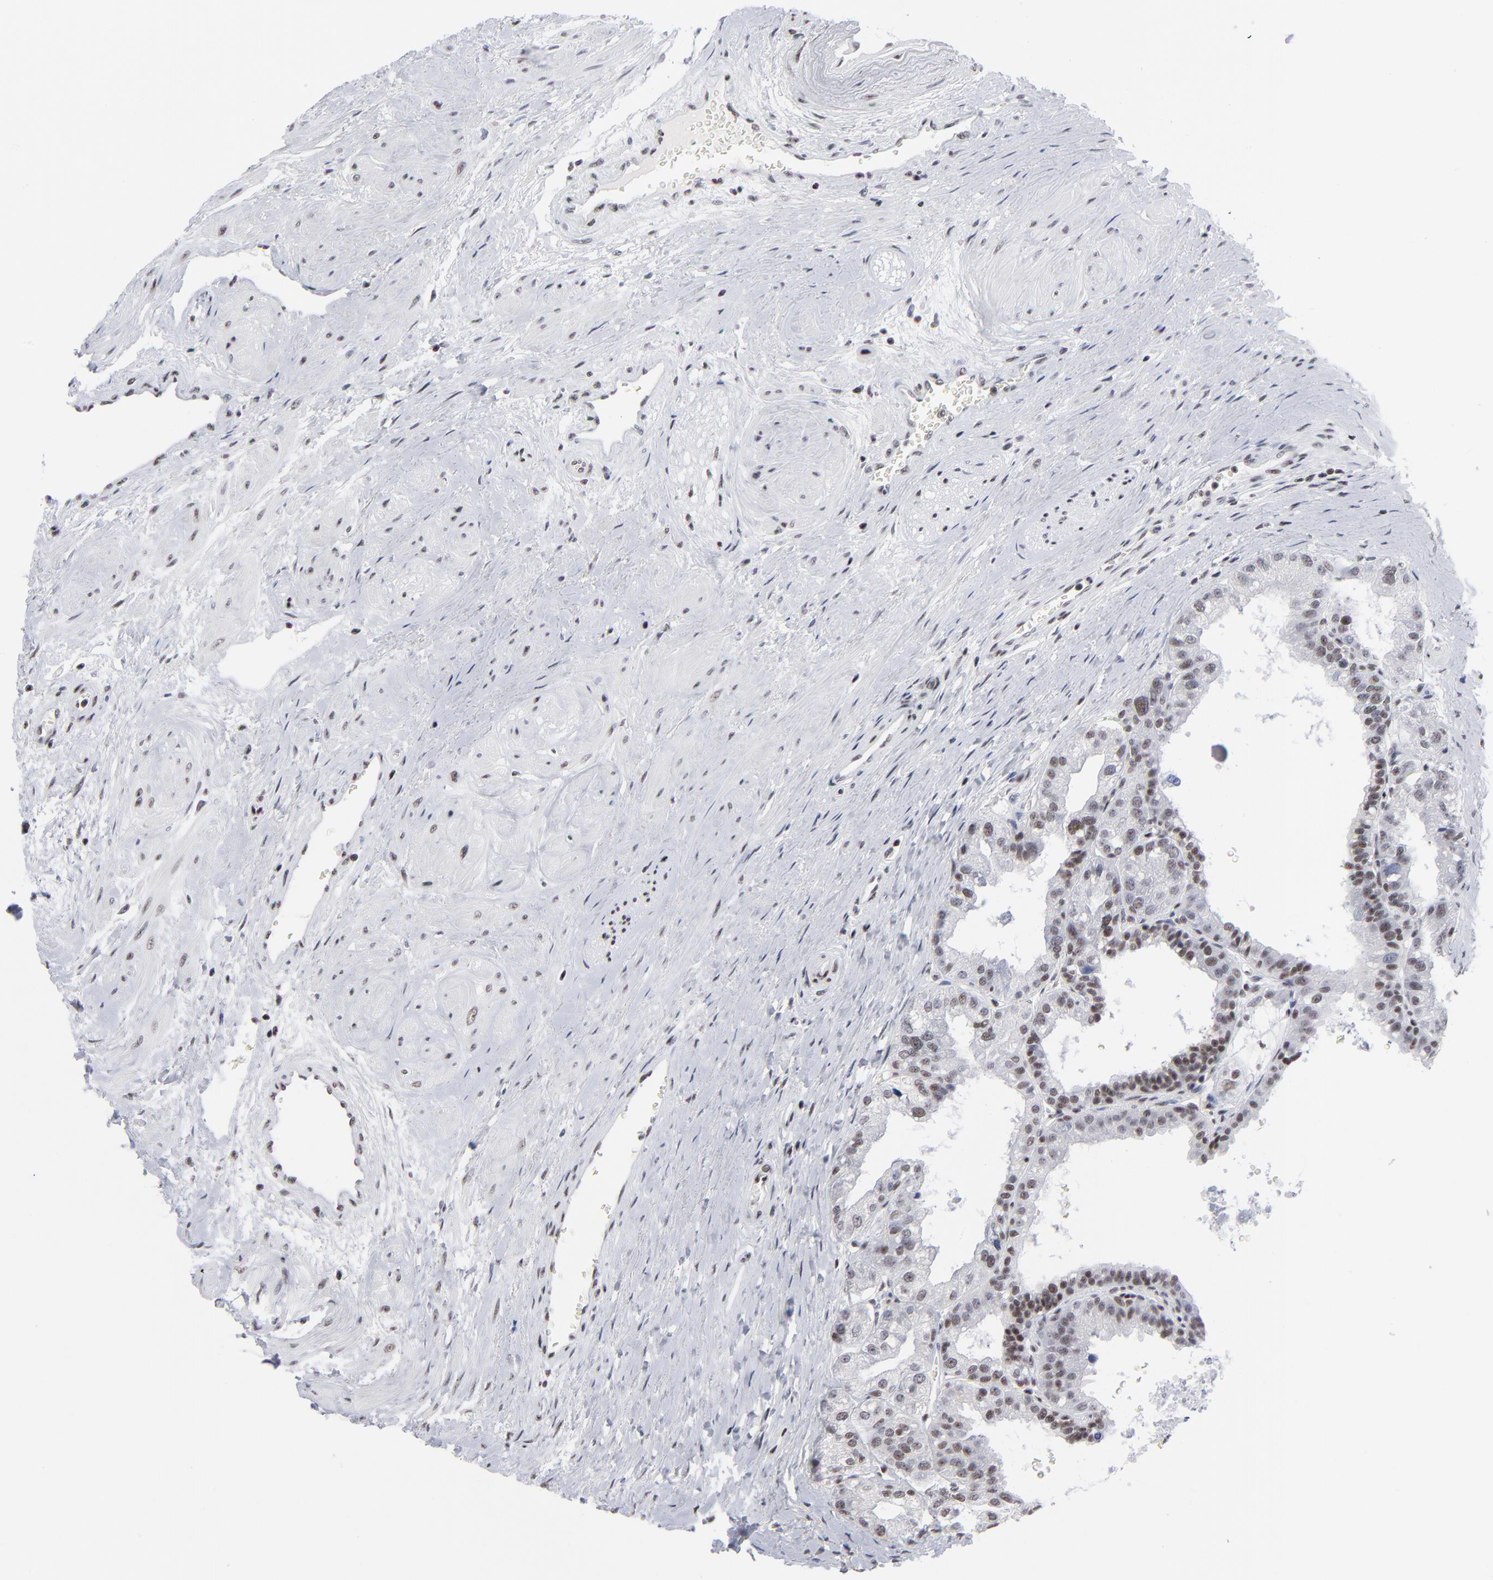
{"staining": {"intensity": "weak", "quantity": "25%-75%", "location": "nuclear"}, "tissue": "prostate", "cell_type": "Glandular cells", "image_type": "normal", "snomed": [{"axis": "morphology", "description": "Normal tissue, NOS"}, {"axis": "topography", "description": "Prostate"}], "caption": "Unremarkable prostate was stained to show a protein in brown. There is low levels of weak nuclear expression in about 25%-75% of glandular cells. The protein of interest is stained brown, and the nuclei are stained in blue (DAB IHC with brightfield microscopy, high magnification).", "gene": "SP2", "patient": {"sex": "male", "age": 60}}